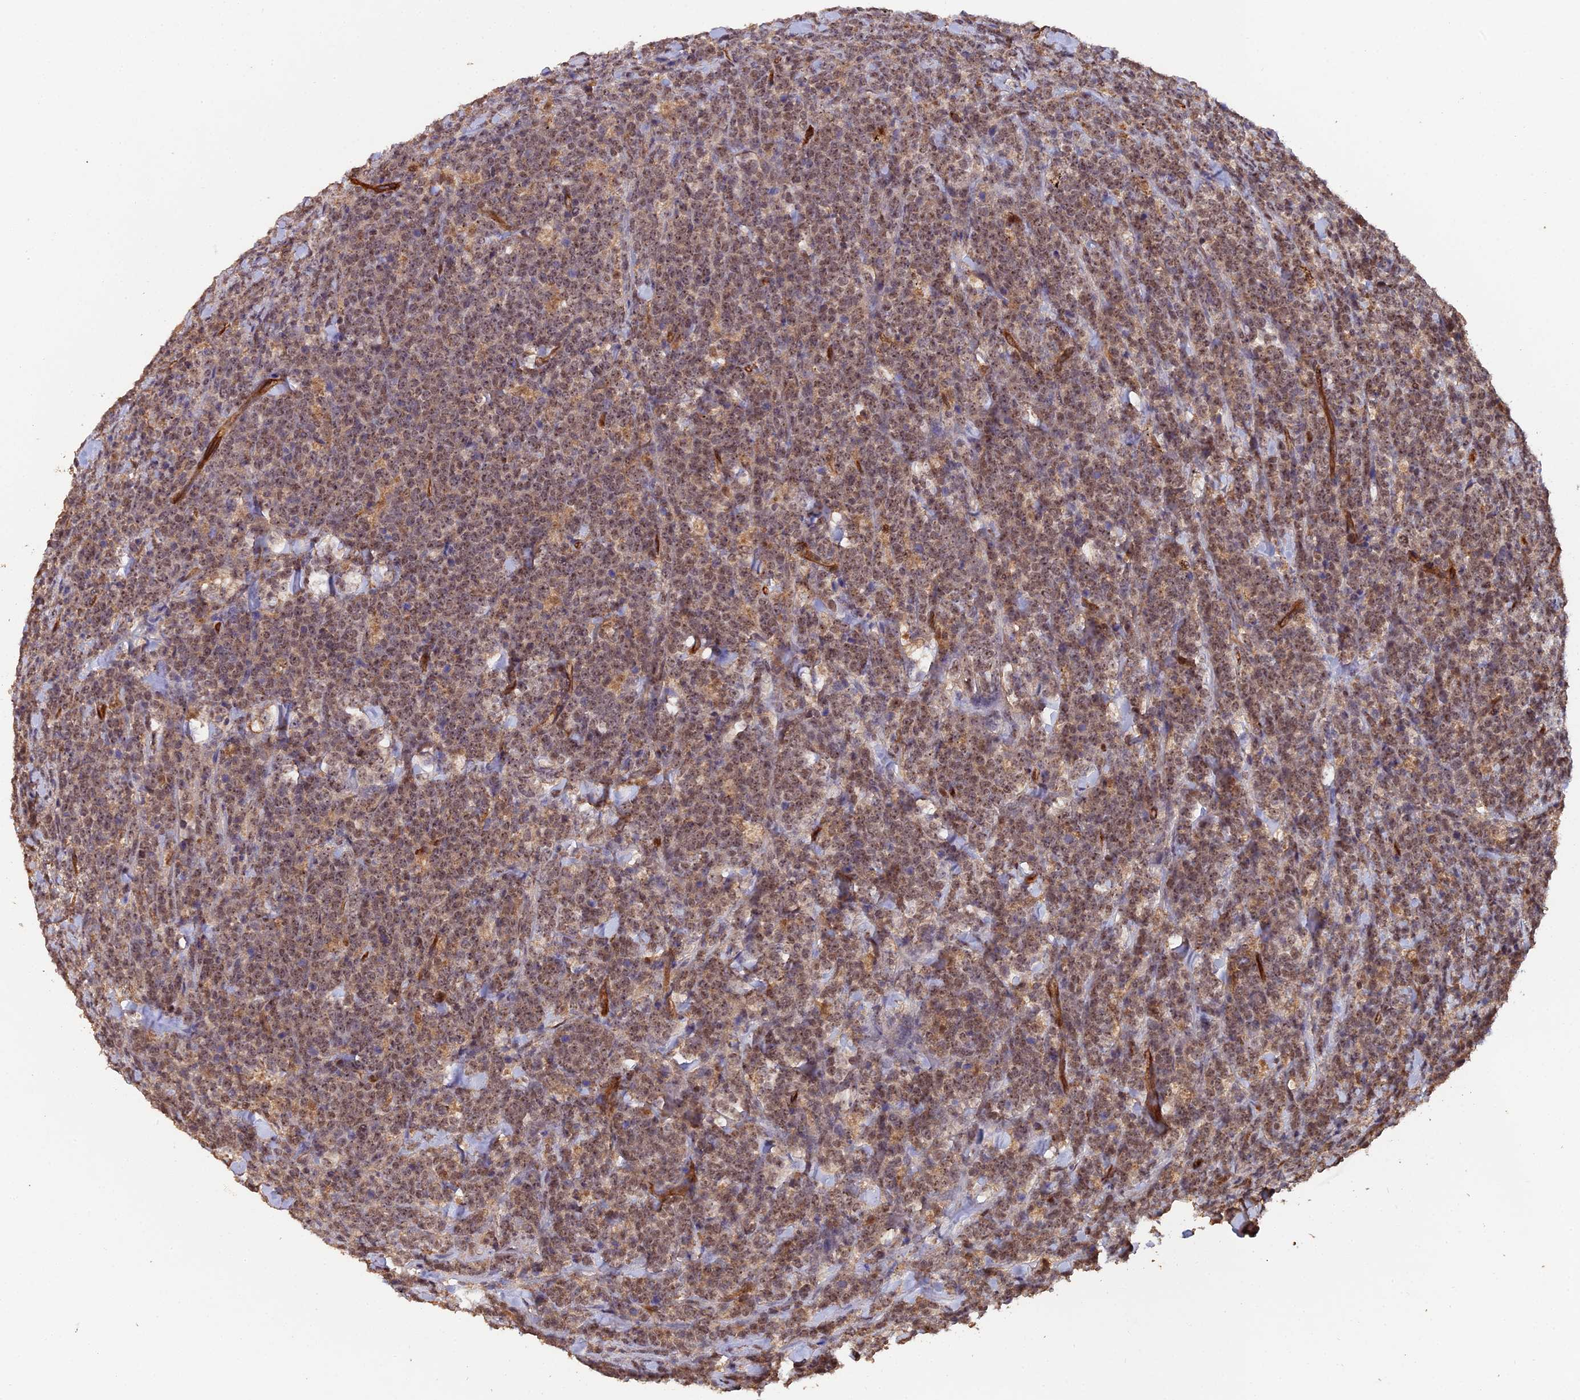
{"staining": {"intensity": "weak", "quantity": "25%-75%", "location": "nuclear"}, "tissue": "lymphoma", "cell_type": "Tumor cells", "image_type": "cancer", "snomed": [{"axis": "morphology", "description": "Malignant lymphoma, non-Hodgkin's type, High grade"}, {"axis": "topography", "description": "Small intestine"}], "caption": "This histopathology image shows immunohistochemistry (IHC) staining of lymphoma, with low weak nuclear staining in approximately 25%-75% of tumor cells.", "gene": "RALGAPA2", "patient": {"sex": "male", "age": 8}}